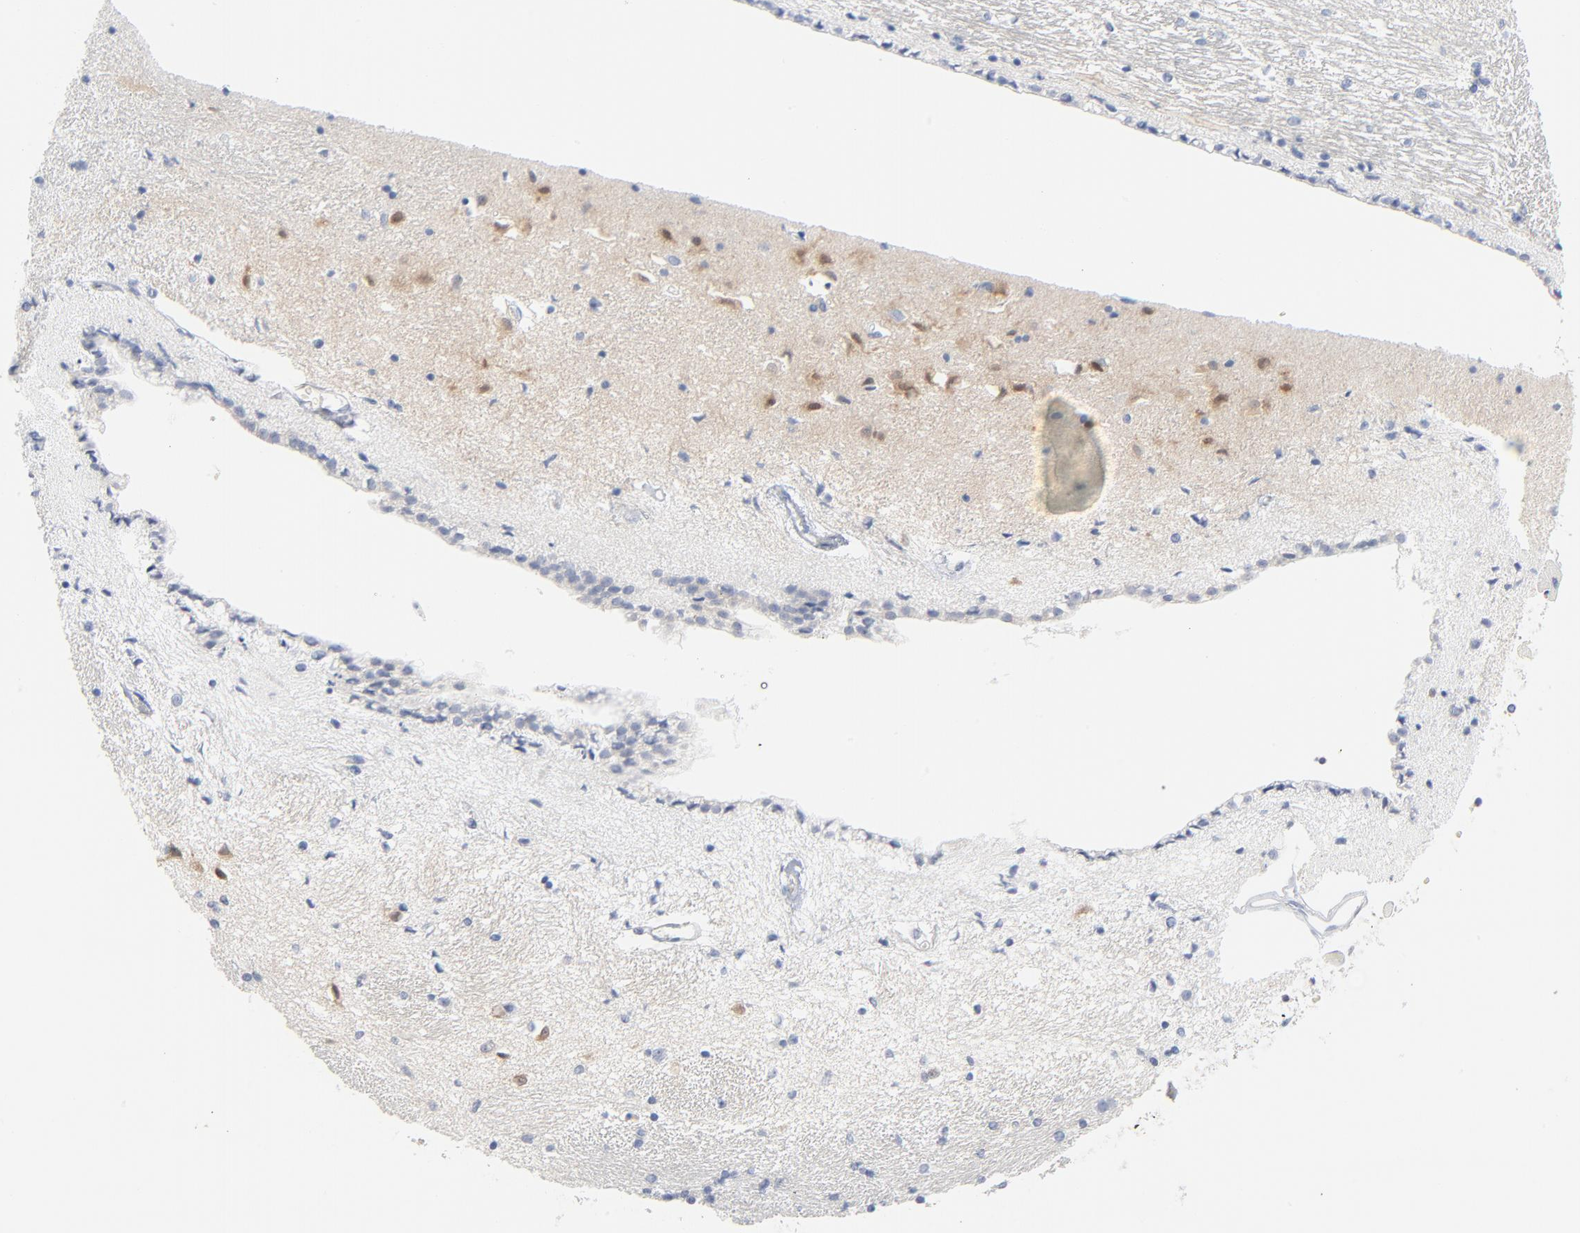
{"staining": {"intensity": "negative", "quantity": "none", "location": "none"}, "tissue": "hippocampus", "cell_type": "Glial cells", "image_type": "normal", "snomed": [{"axis": "morphology", "description": "Normal tissue, NOS"}, {"axis": "topography", "description": "Hippocampus"}], "caption": "Glial cells are negative for brown protein staining in normal hippocampus.", "gene": "PTK2B", "patient": {"sex": "female", "age": 54}}